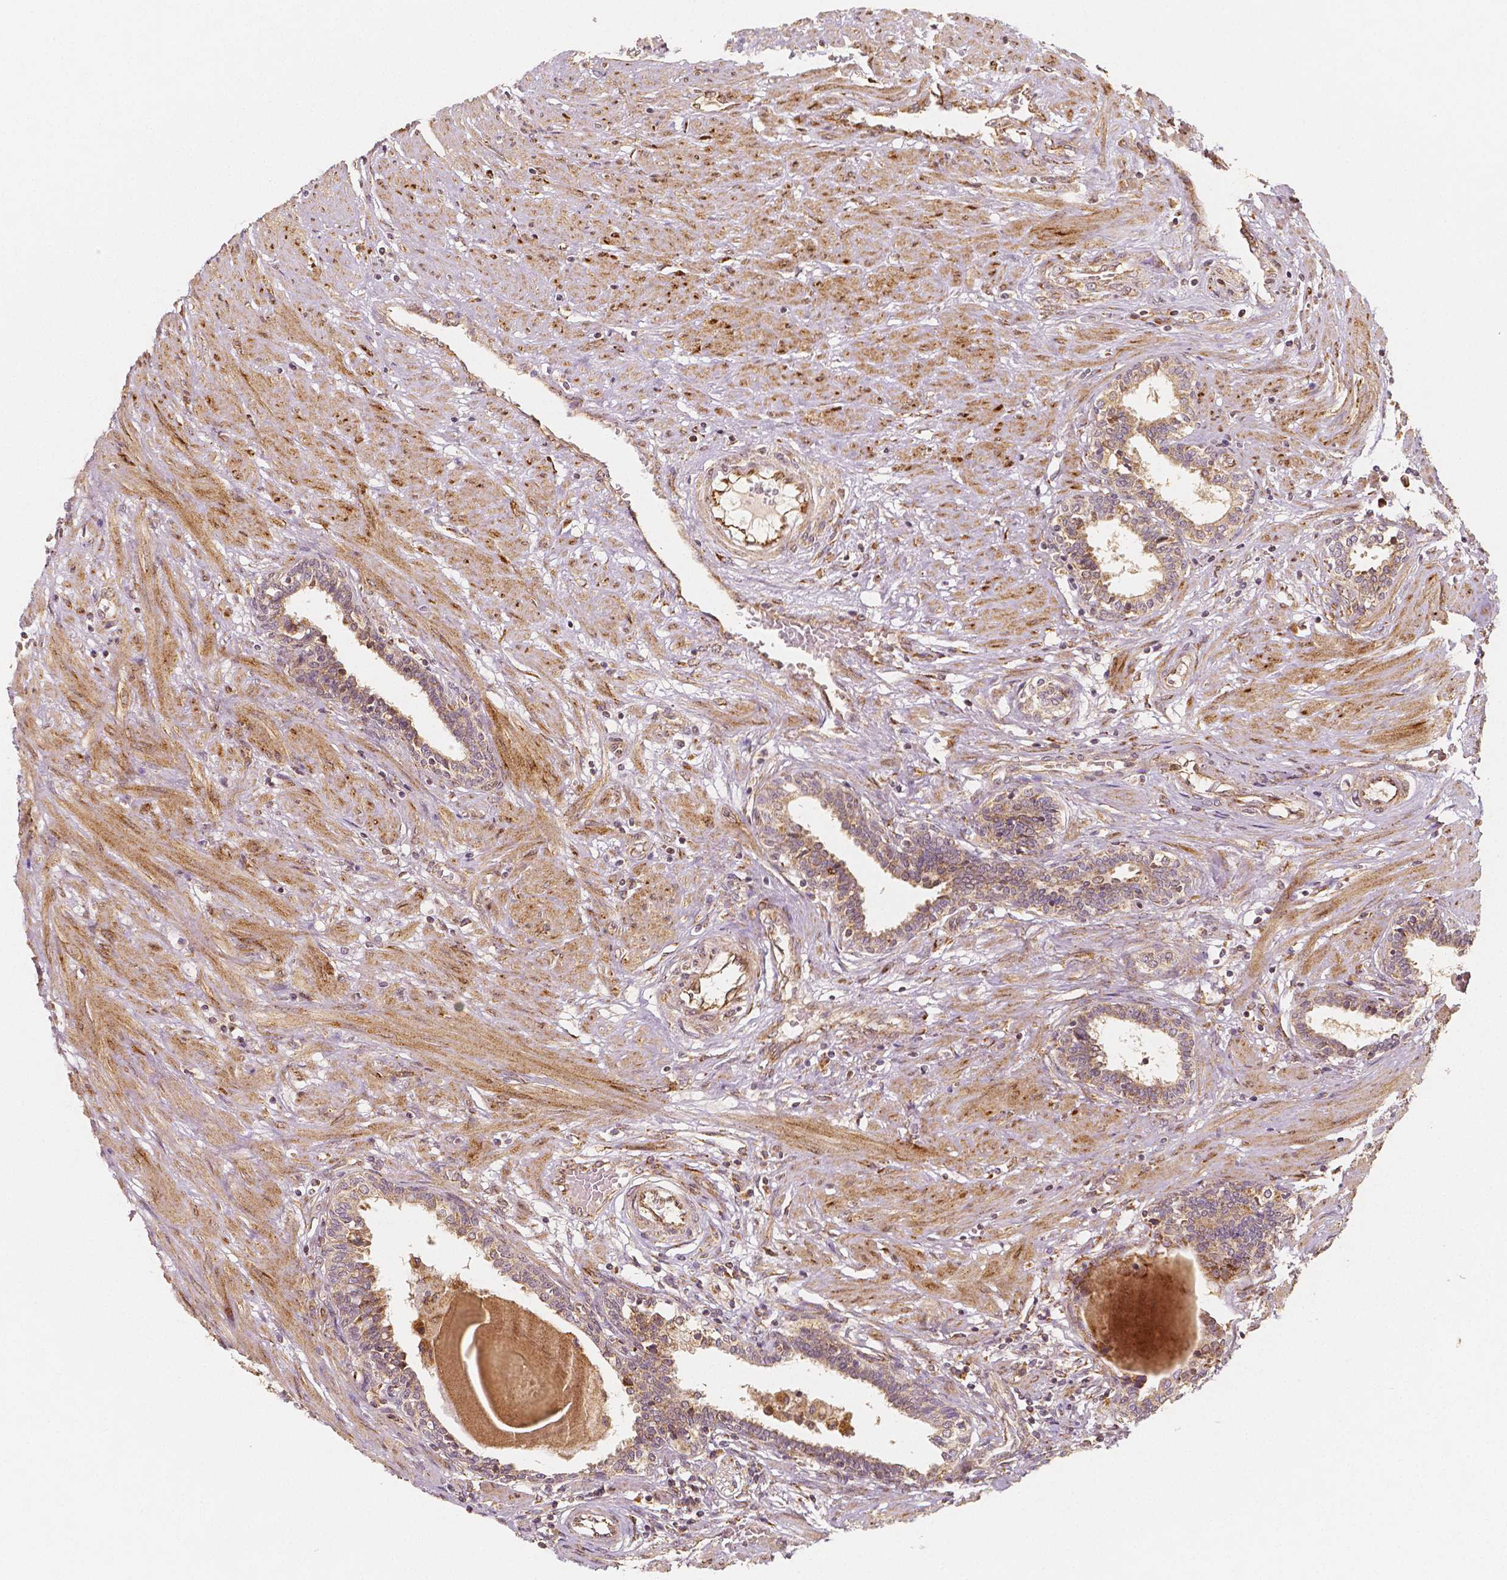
{"staining": {"intensity": "strong", "quantity": "25%-75%", "location": "cytoplasmic/membranous"}, "tissue": "prostate", "cell_type": "Glandular cells", "image_type": "normal", "snomed": [{"axis": "morphology", "description": "Normal tissue, NOS"}, {"axis": "topography", "description": "Prostate"}], "caption": "Immunohistochemistry (IHC) staining of unremarkable prostate, which reveals high levels of strong cytoplasmic/membranous positivity in approximately 25%-75% of glandular cells indicating strong cytoplasmic/membranous protein staining. The staining was performed using DAB (brown) for protein detection and nuclei were counterstained in hematoxylin (blue).", "gene": "PGAM5", "patient": {"sex": "male", "age": 55}}